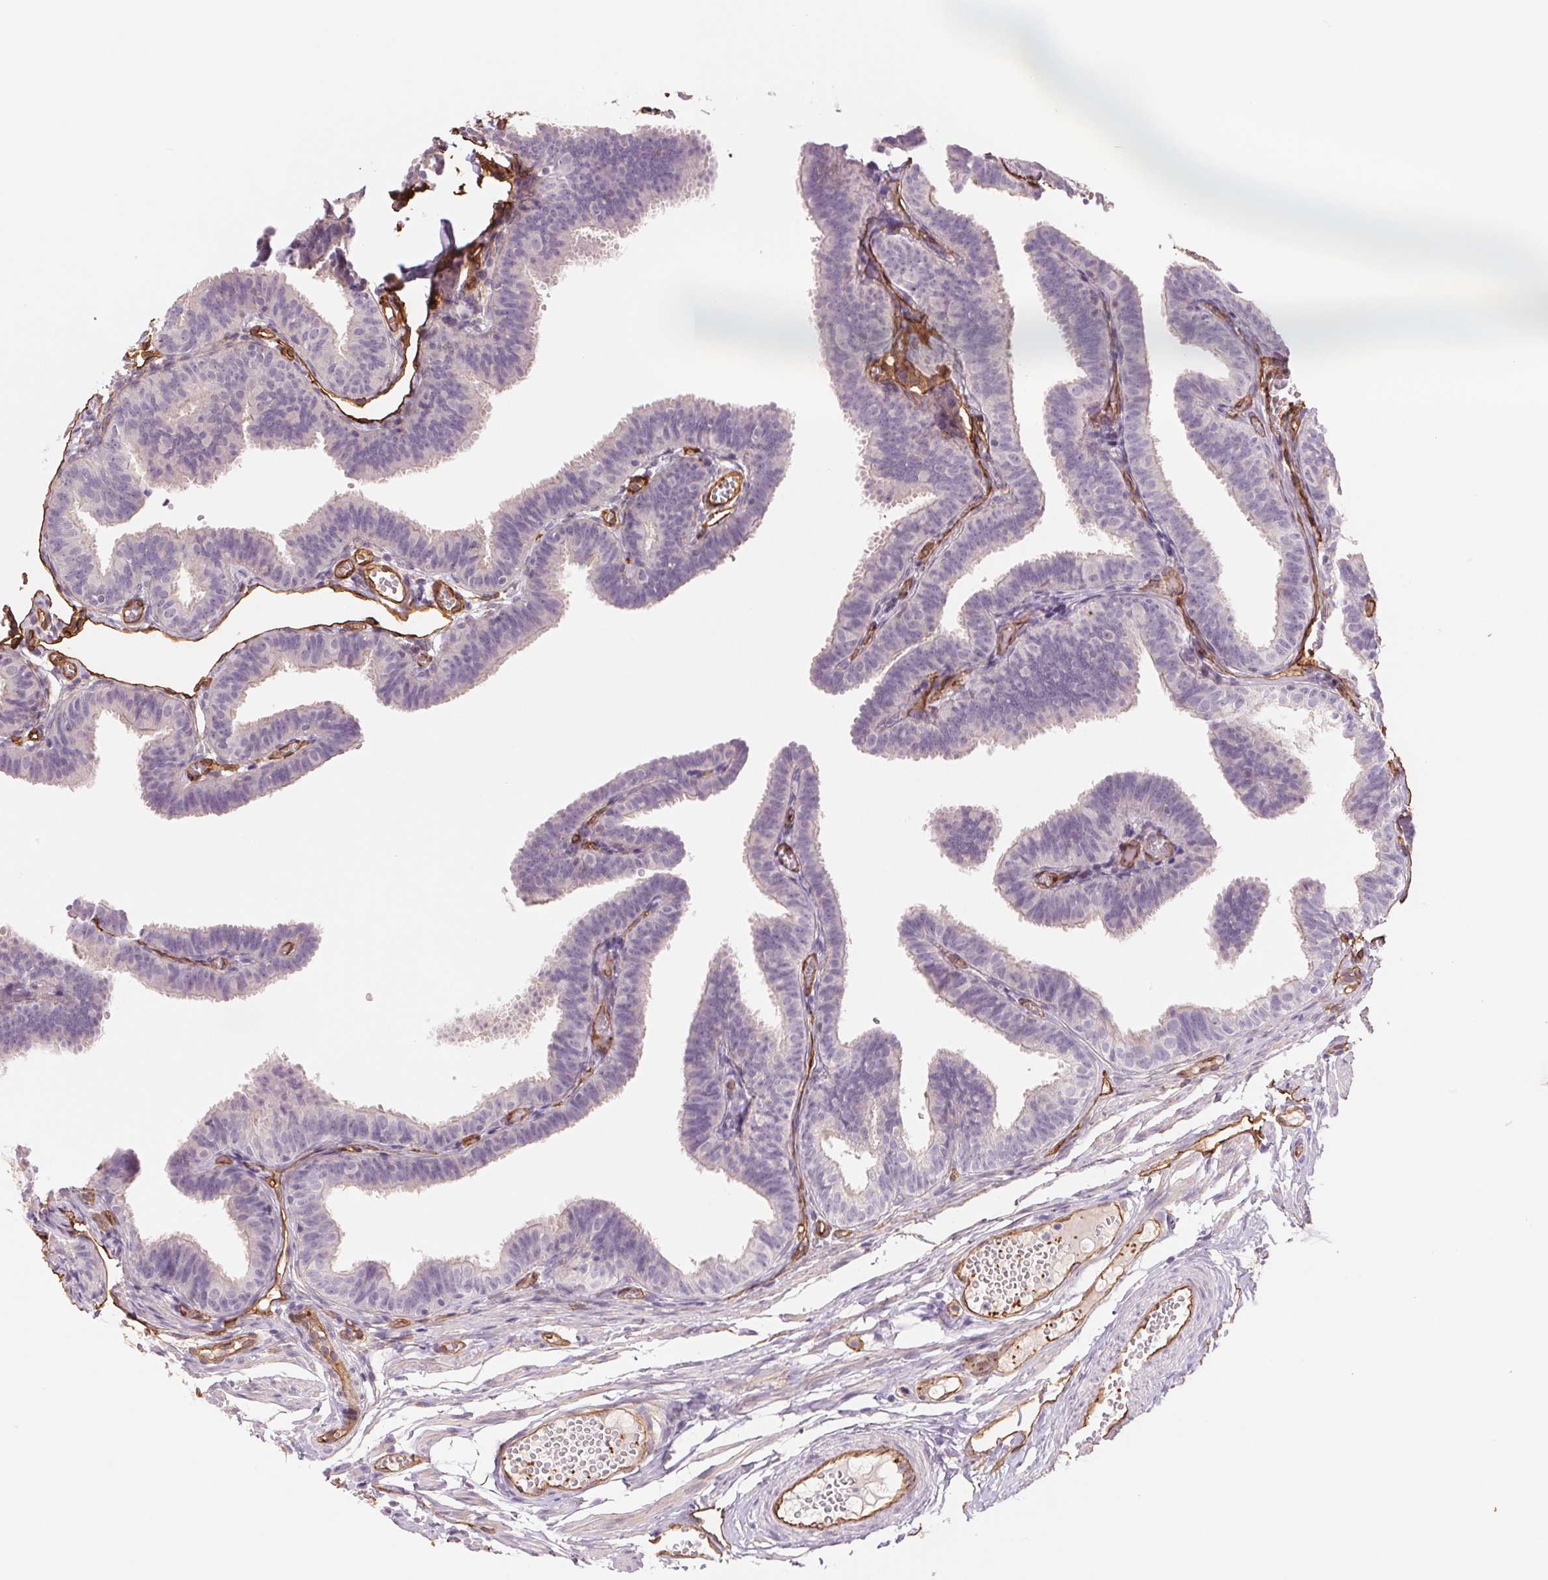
{"staining": {"intensity": "negative", "quantity": "none", "location": "none"}, "tissue": "fallopian tube", "cell_type": "Glandular cells", "image_type": "normal", "snomed": [{"axis": "morphology", "description": "Normal tissue, NOS"}, {"axis": "topography", "description": "Fallopian tube"}], "caption": "Immunohistochemistry micrograph of normal fallopian tube: human fallopian tube stained with DAB demonstrates no significant protein staining in glandular cells.", "gene": "ANKRD13B", "patient": {"sex": "female", "age": 25}}